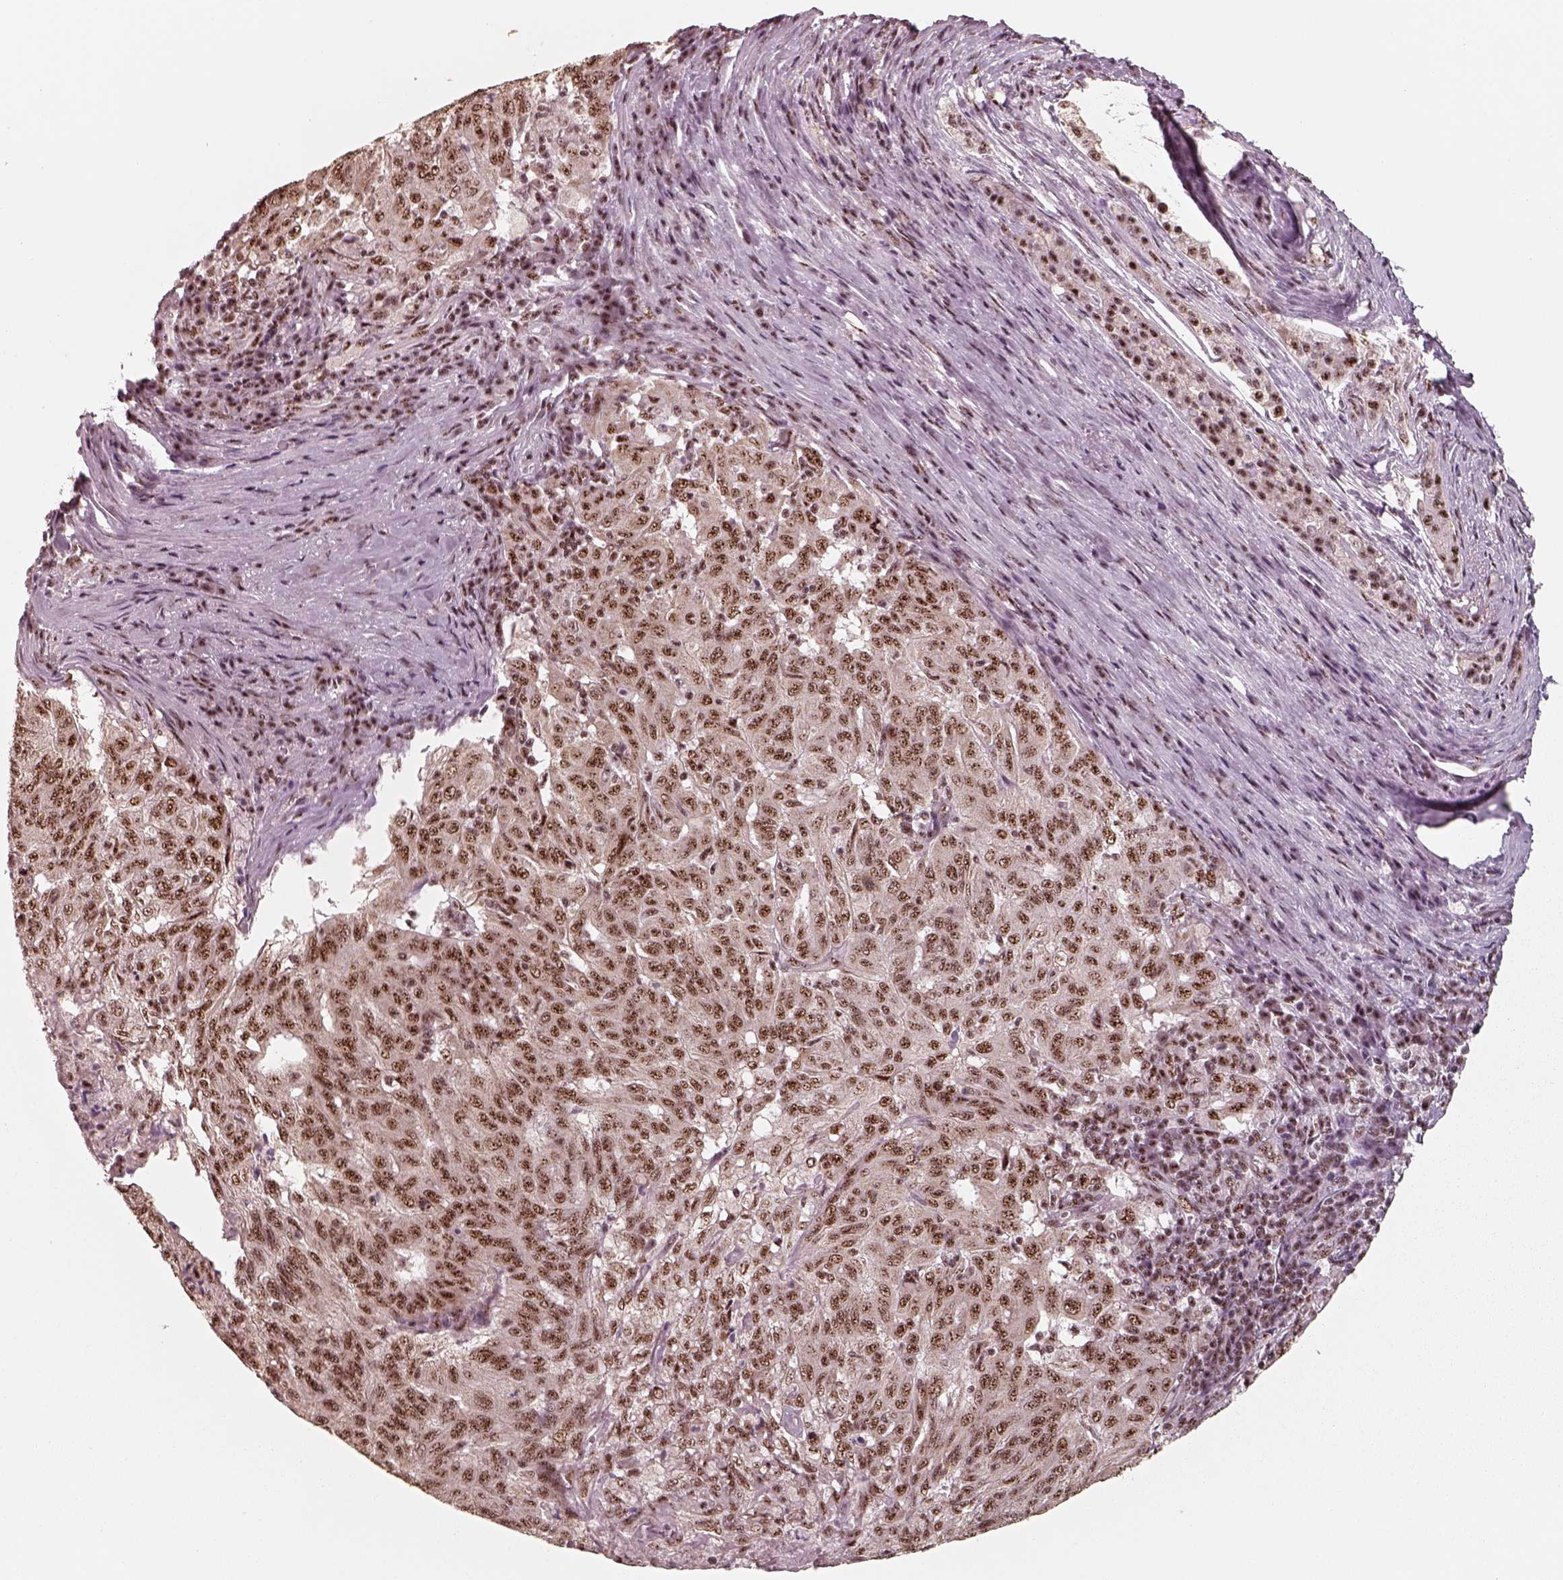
{"staining": {"intensity": "moderate", "quantity": ">75%", "location": "nuclear"}, "tissue": "pancreatic cancer", "cell_type": "Tumor cells", "image_type": "cancer", "snomed": [{"axis": "morphology", "description": "Adenocarcinoma, NOS"}, {"axis": "topography", "description": "Pancreas"}], "caption": "Human pancreatic adenocarcinoma stained for a protein (brown) demonstrates moderate nuclear positive expression in approximately >75% of tumor cells.", "gene": "ATXN7L3", "patient": {"sex": "male", "age": 63}}